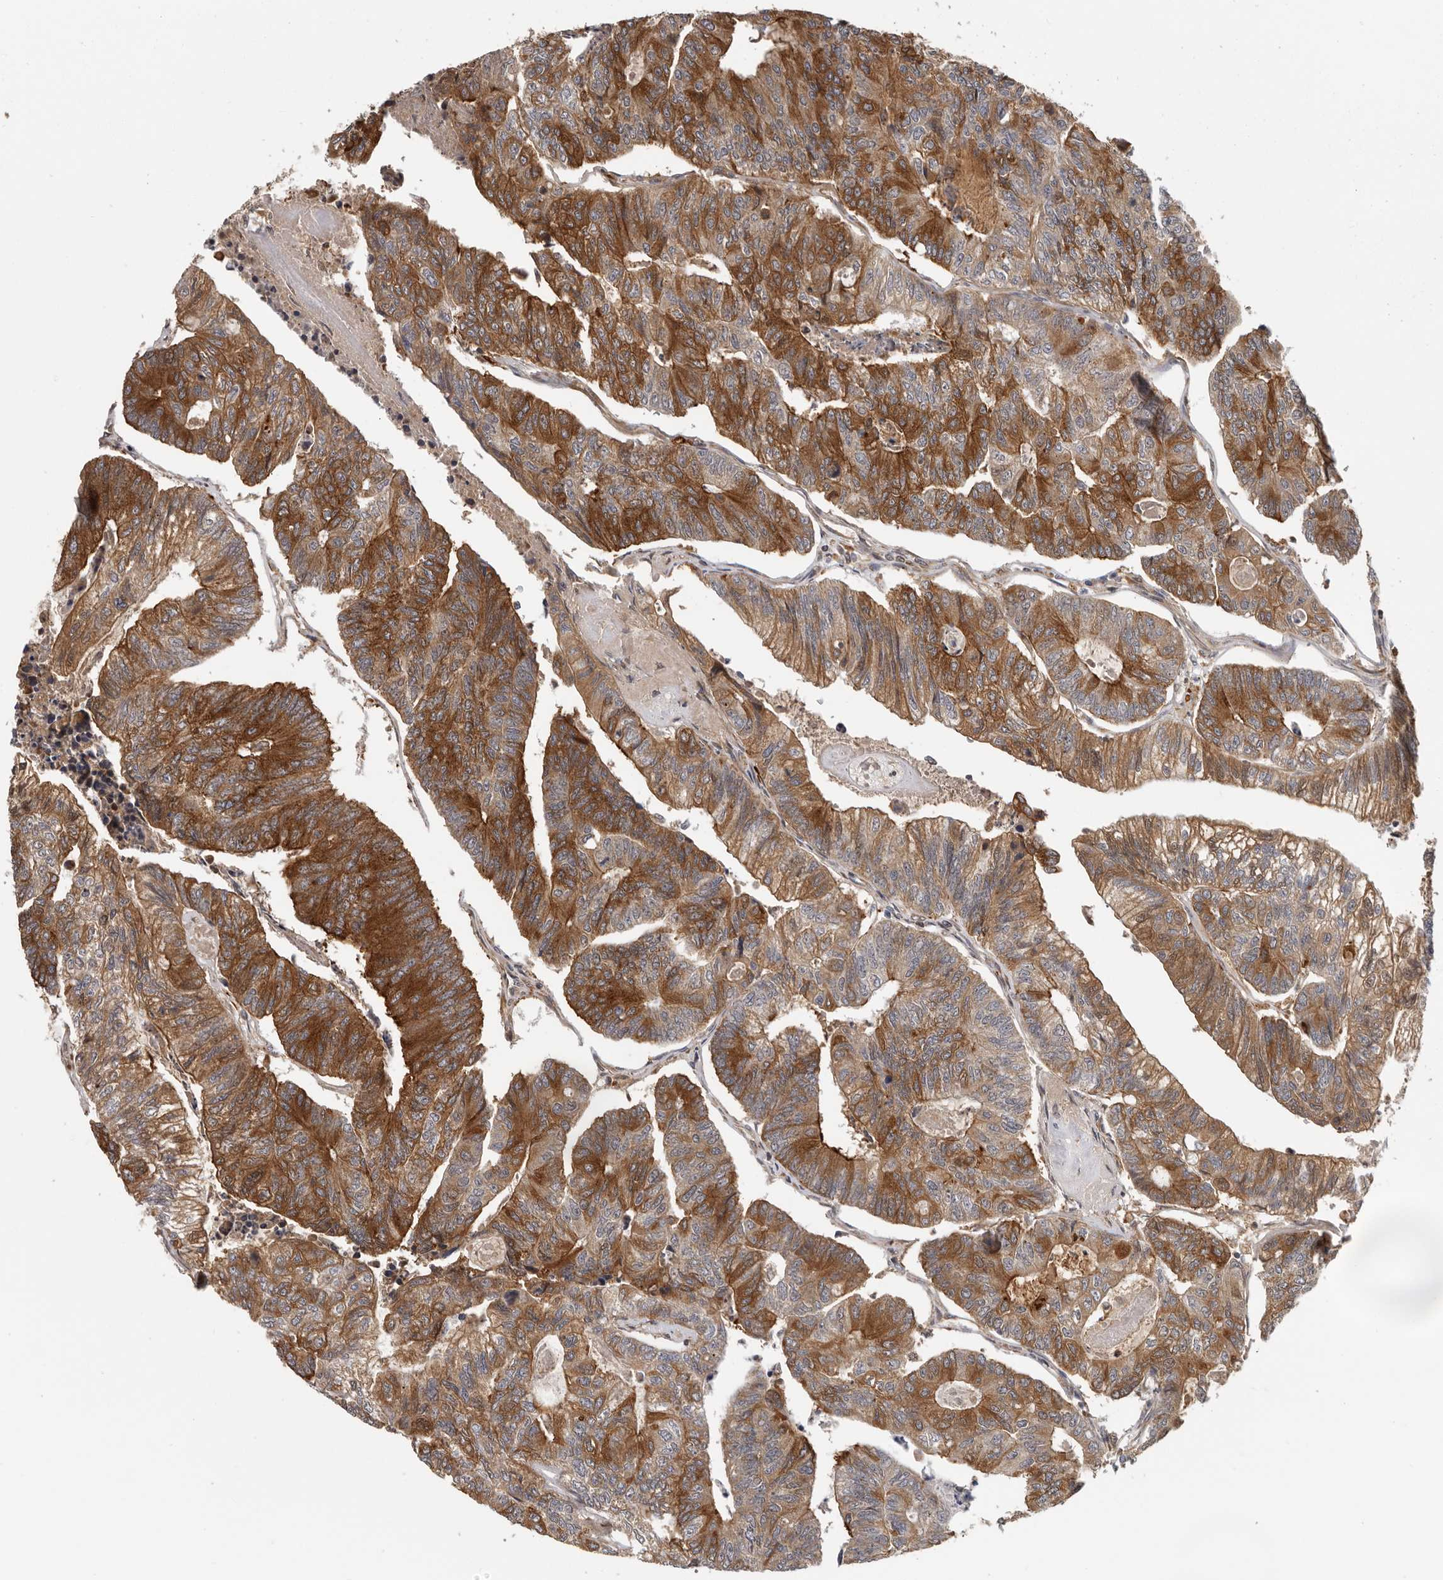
{"staining": {"intensity": "strong", "quantity": ">75%", "location": "cytoplasmic/membranous"}, "tissue": "colorectal cancer", "cell_type": "Tumor cells", "image_type": "cancer", "snomed": [{"axis": "morphology", "description": "Adenocarcinoma, NOS"}, {"axis": "topography", "description": "Colon"}], "caption": "Colorectal adenocarcinoma stained for a protein reveals strong cytoplasmic/membranous positivity in tumor cells.", "gene": "RNF157", "patient": {"sex": "female", "age": 67}}